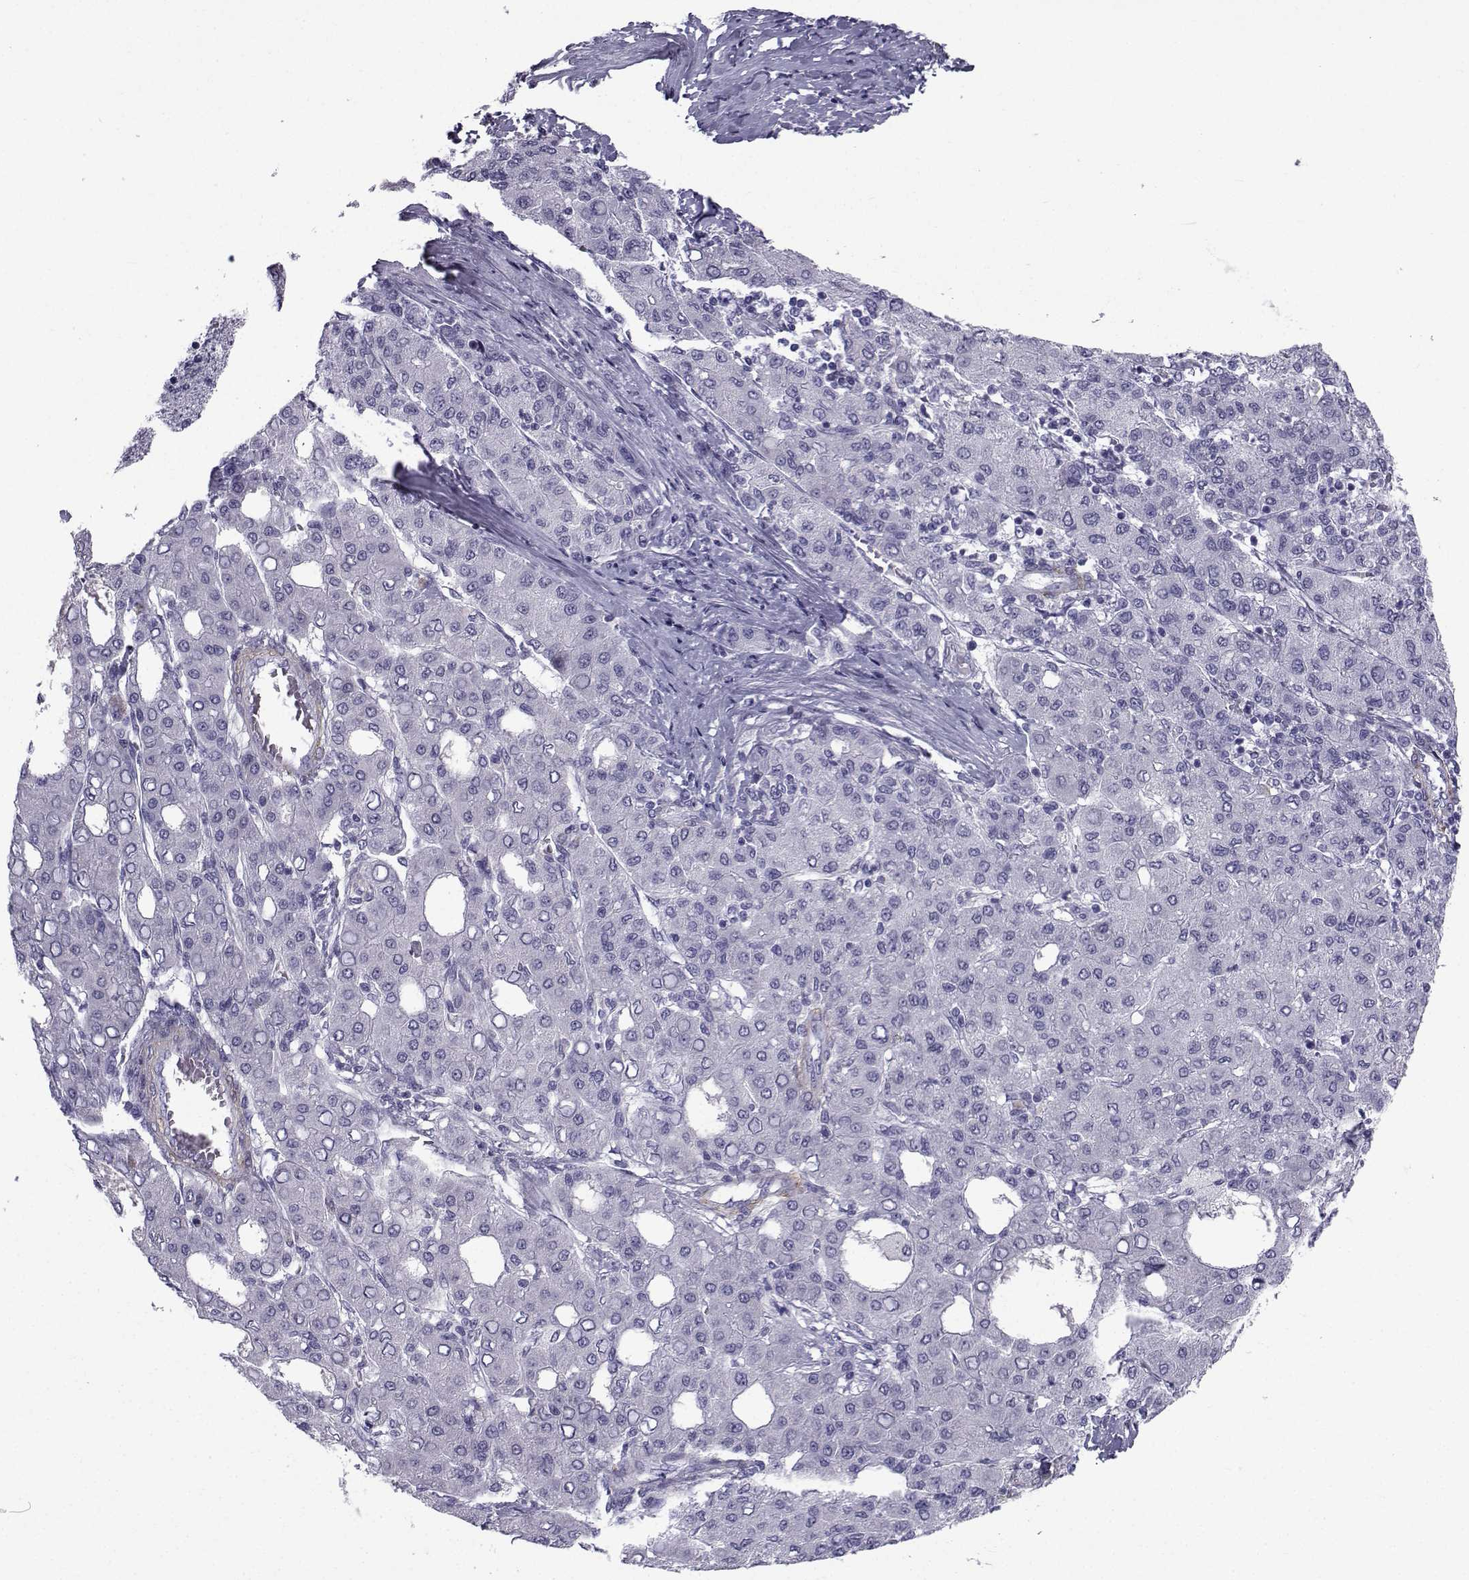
{"staining": {"intensity": "negative", "quantity": "none", "location": "none"}, "tissue": "liver cancer", "cell_type": "Tumor cells", "image_type": "cancer", "snomed": [{"axis": "morphology", "description": "Carcinoma, Hepatocellular, NOS"}, {"axis": "topography", "description": "Liver"}], "caption": "This is an IHC micrograph of liver hepatocellular carcinoma. There is no positivity in tumor cells.", "gene": "SPANXD", "patient": {"sex": "male", "age": 65}}